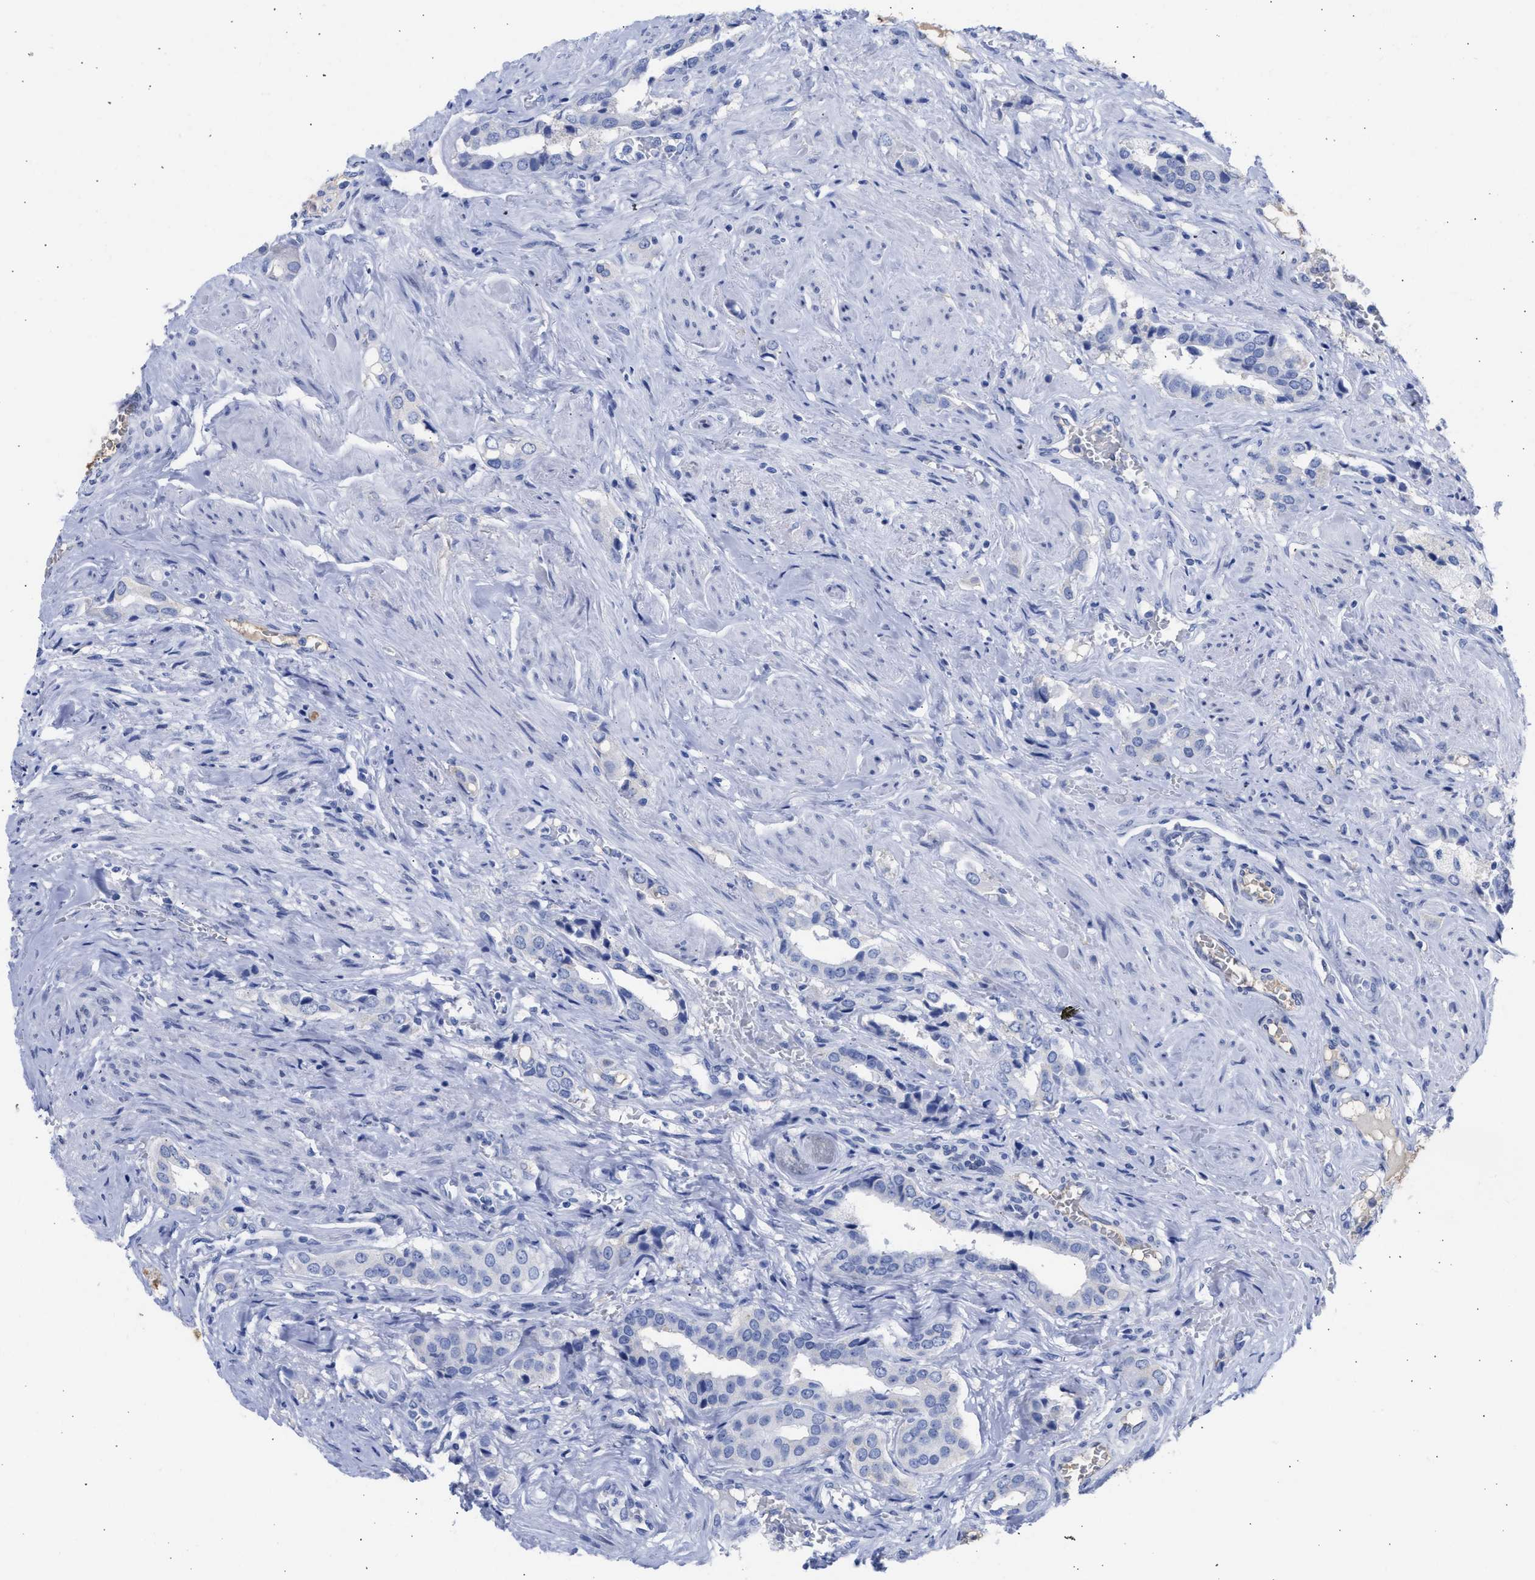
{"staining": {"intensity": "negative", "quantity": "none", "location": "none"}, "tissue": "prostate cancer", "cell_type": "Tumor cells", "image_type": "cancer", "snomed": [{"axis": "morphology", "description": "Adenocarcinoma, High grade"}, {"axis": "topography", "description": "Prostate"}], "caption": "Tumor cells show no significant protein expression in prostate high-grade adenocarcinoma. (DAB (3,3'-diaminobenzidine) immunohistochemistry with hematoxylin counter stain).", "gene": "RSPH1", "patient": {"sex": "male", "age": 52}}